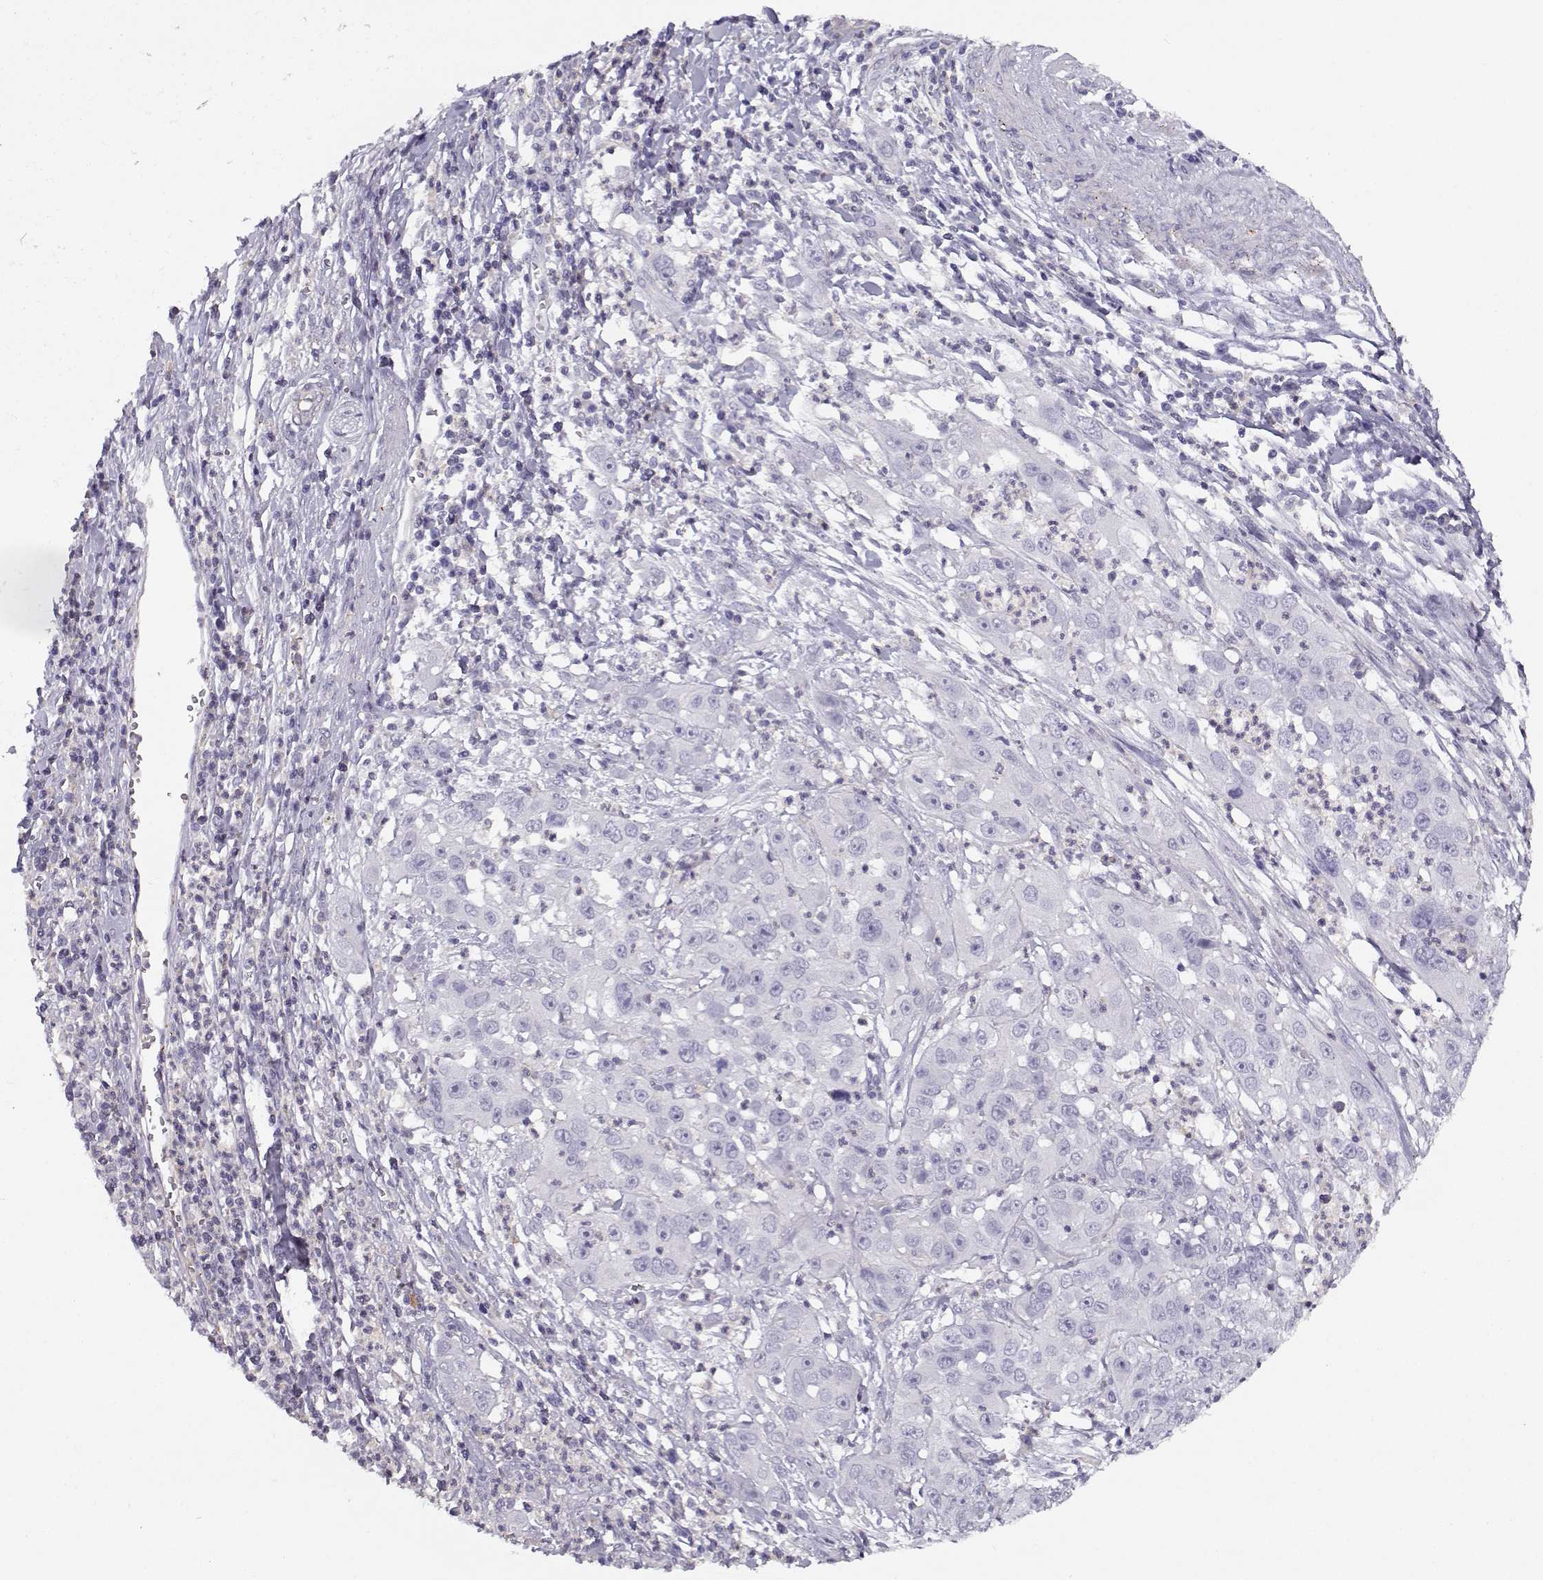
{"staining": {"intensity": "negative", "quantity": "none", "location": "none"}, "tissue": "cervical cancer", "cell_type": "Tumor cells", "image_type": "cancer", "snomed": [{"axis": "morphology", "description": "Squamous cell carcinoma, NOS"}, {"axis": "topography", "description": "Cervix"}], "caption": "Squamous cell carcinoma (cervical) was stained to show a protein in brown. There is no significant expression in tumor cells. Brightfield microscopy of IHC stained with DAB (brown) and hematoxylin (blue), captured at high magnification.", "gene": "MYO1A", "patient": {"sex": "female", "age": 32}}